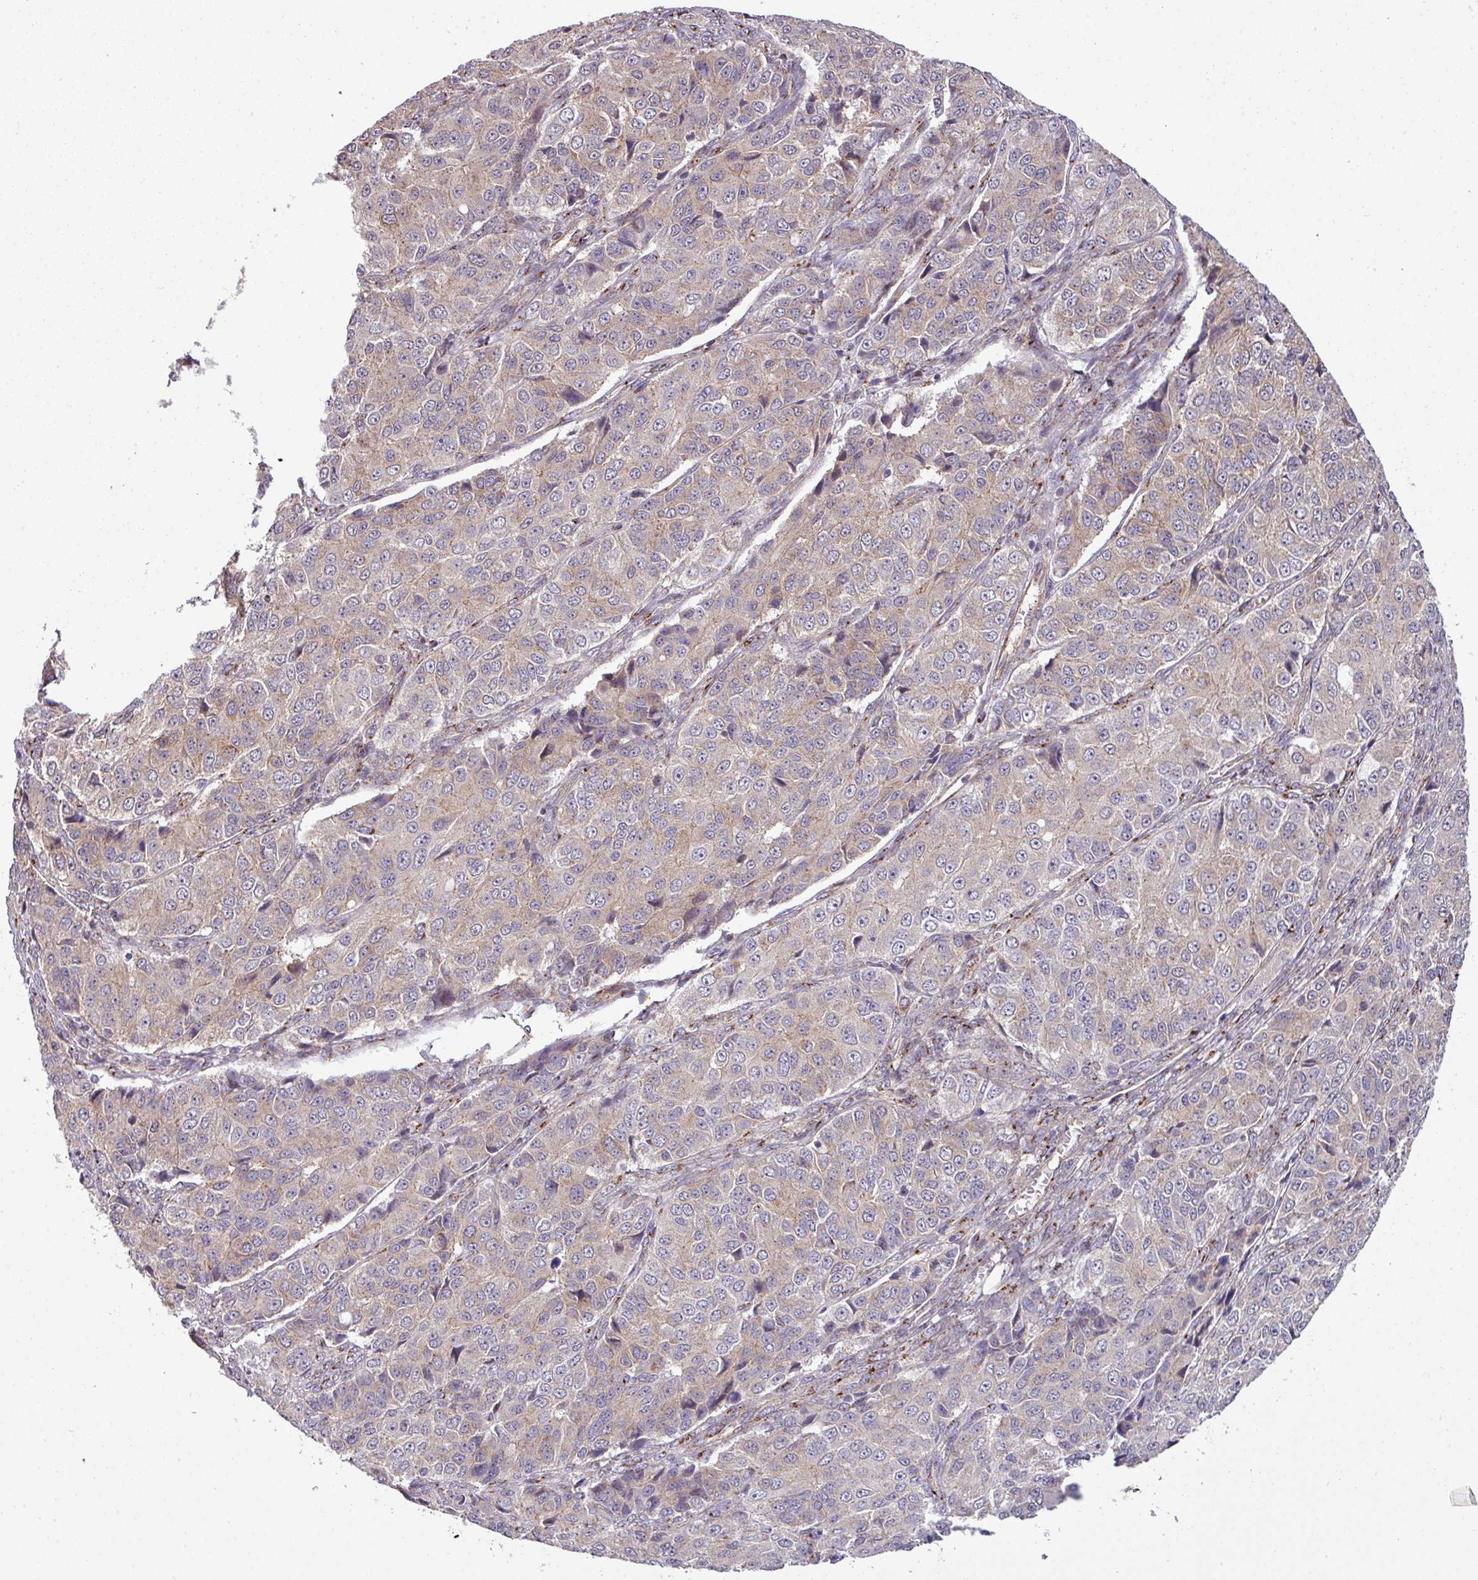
{"staining": {"intensity": "weak", "quantity": "25%-75%", "location": "cytoplasmic/membranous"}, "tissue": "ovarian cancer", "cell_type": "Tumor cells", "image_type": "cancer", "snomed": [{"axis": "morphology", "description": "Carcinoma, endometroid"}, {"axis": "topography", "description": "Ovary"}], "caption": "Tumor cells exhibit low levels of weak cytoplasmic/membranous positivity in approximately 25%-75% of cells in human ovarian cancer (endometroid carcinoma). (IHC, brightfield microscopy, high magnification).", "gene": "TIMMDC1", "patient": {"sex": "female", "age": 51}}